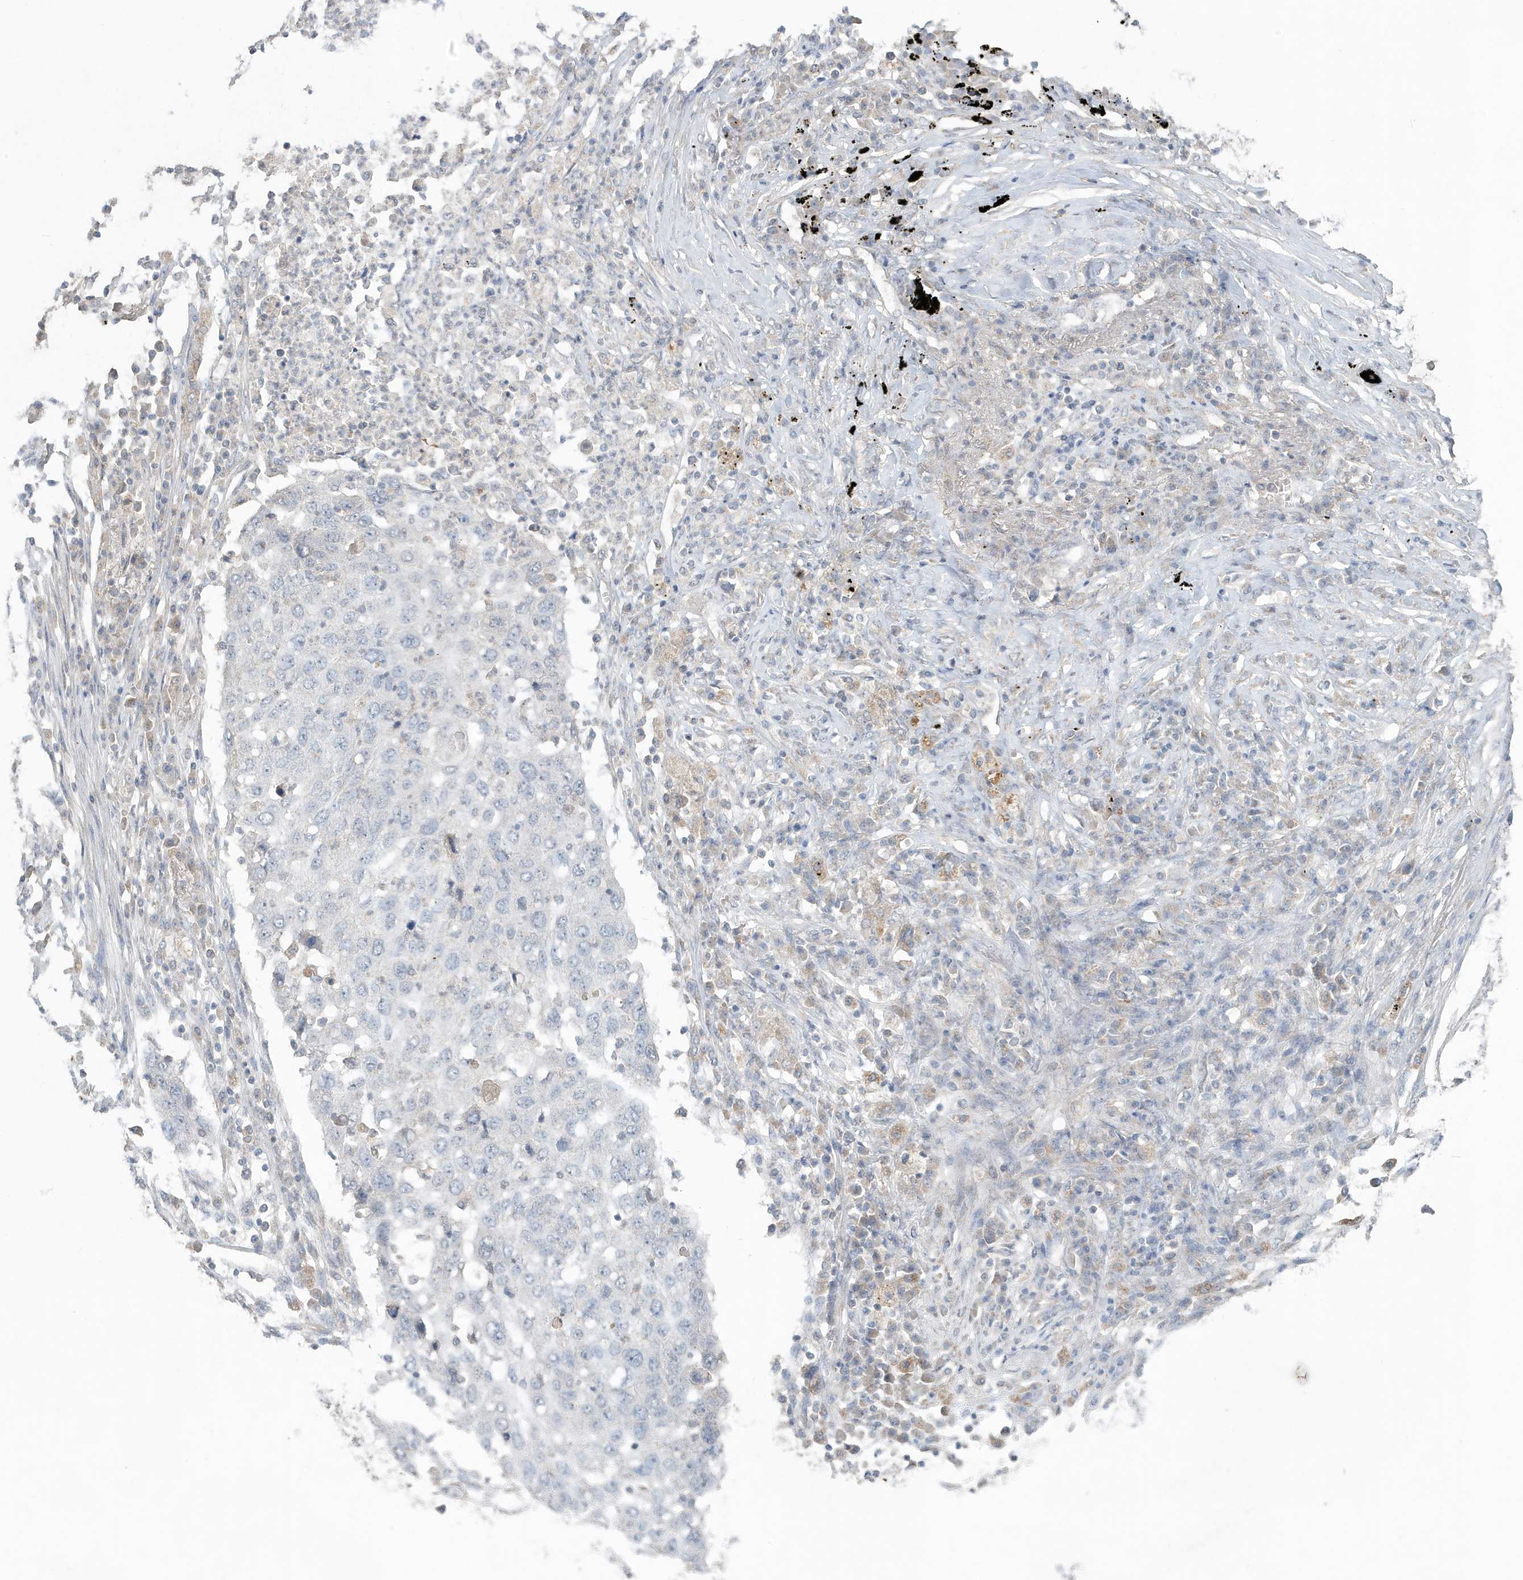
{"staining": {"intensity": "negative", "quantity": "none", "location": "none"}, "tissue": "lung cancer", "cell_type": "Tumor cells", "image_type": "cancer", "snomed": [{"axis": "morphology", "description": "Squamous cell carcinoma, NOS"}, {"axis": "topography", "description": "Lung"}], "caption": "Squamous cell carcinoma (lung) was stained to show a protein in brown. There is no significant staining in tumor cells.", "gene": "C1RL", "patient": {"sex": "female", "age": 63}}